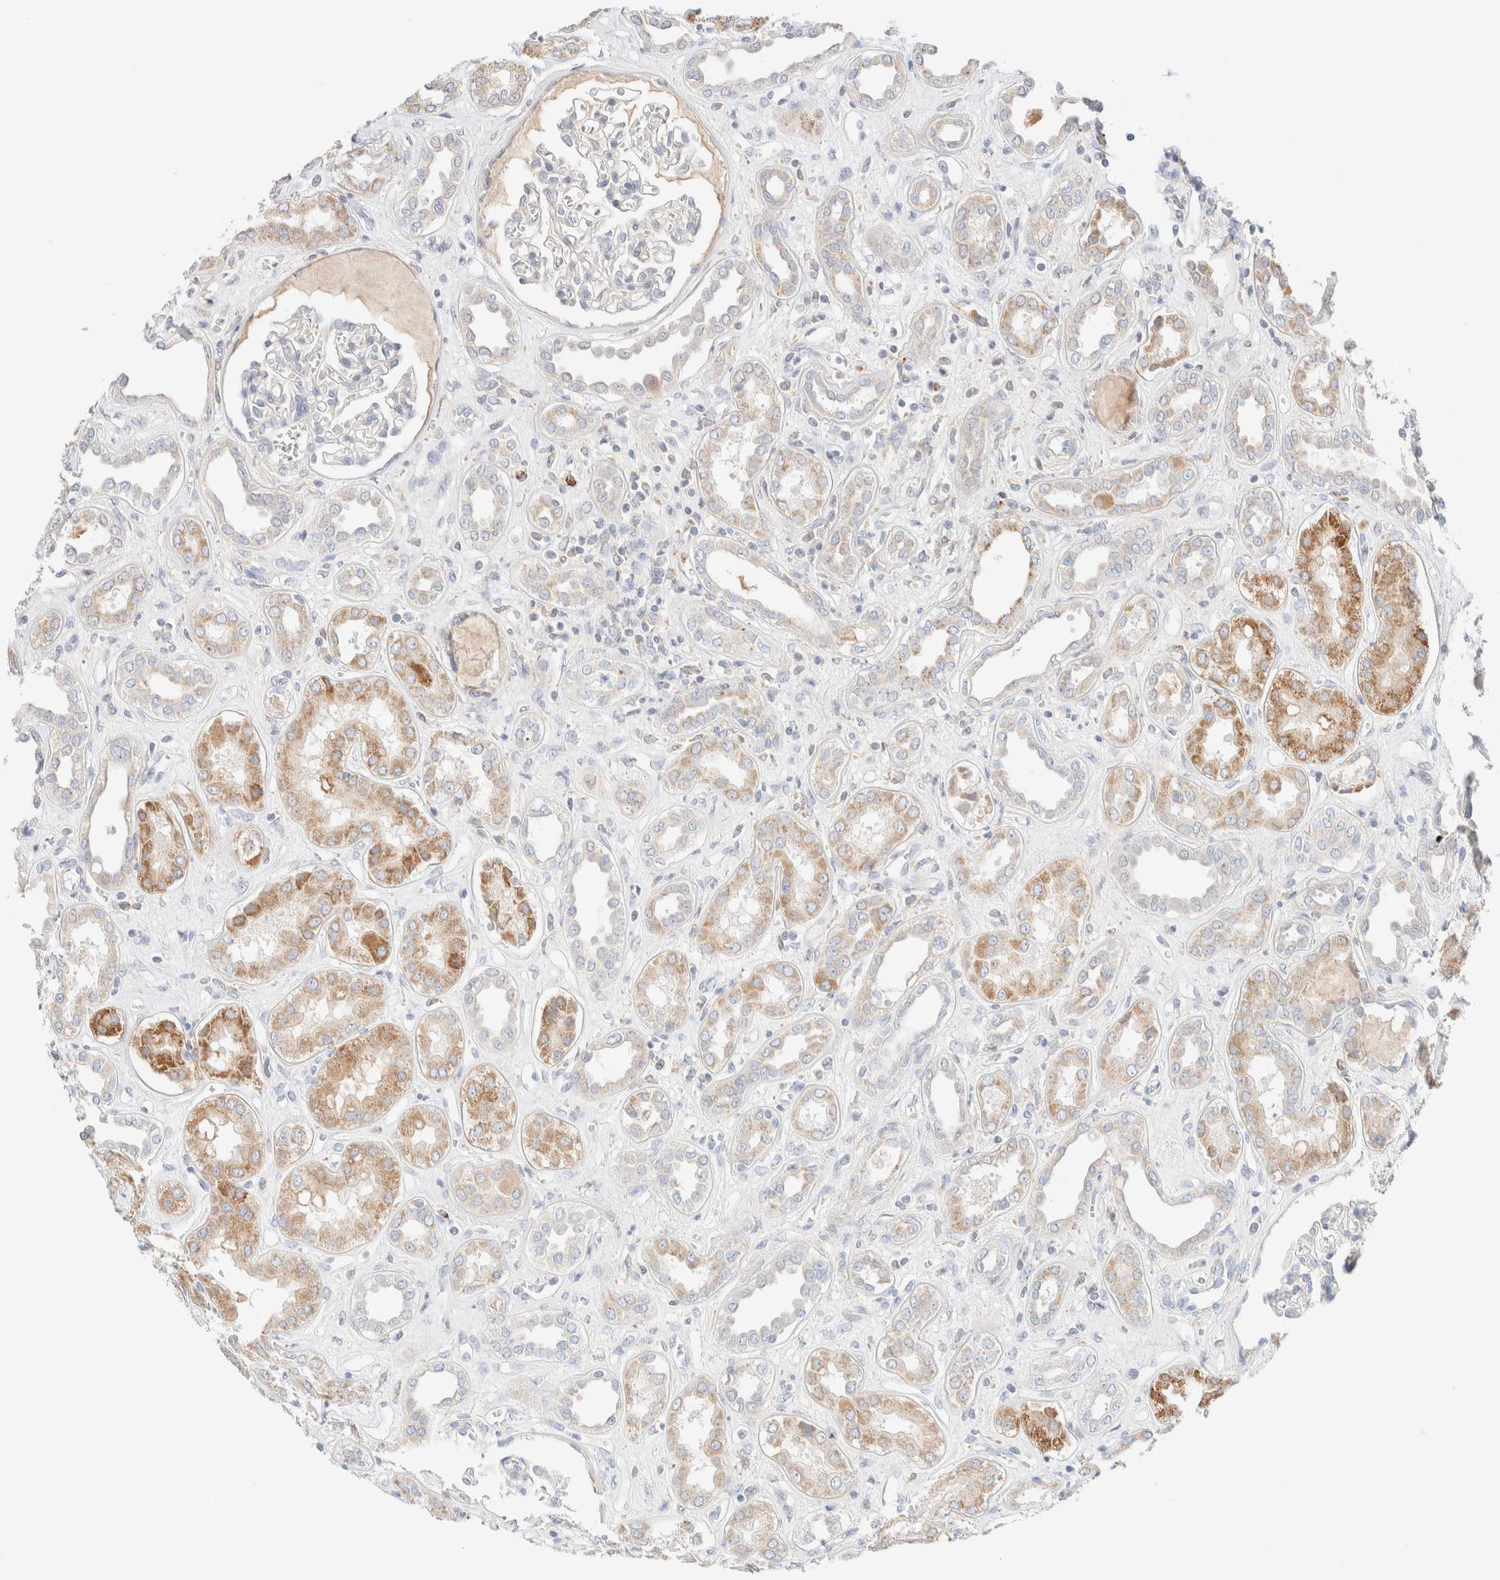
{"staining": {"intensity": "weak", "quantity": "<25%", "location": "cytoplasmic/membranous"}, "tissue": "kidney", "cell_type": "Cells in glomeruli", "image_type": "normal", "snomed": [{"axis": "morphology", "description": "Normal tissue, NOS"}, {"axis": "topography", "description": "Kidney"}], "caption": "High magnification brightfield microscopy of unremarkable kidney stained with DAB (brown) and counterstained with hematoxylin (blue): cells in glomeruli show no significant expression. The staining is performed using DAB (3,3'-diaminobenzidine) brown chromogen with nuclei counter-stained in using hematoxylin.", "gene": "SARM1", "patient": {"sex": "male", "age": 59}}